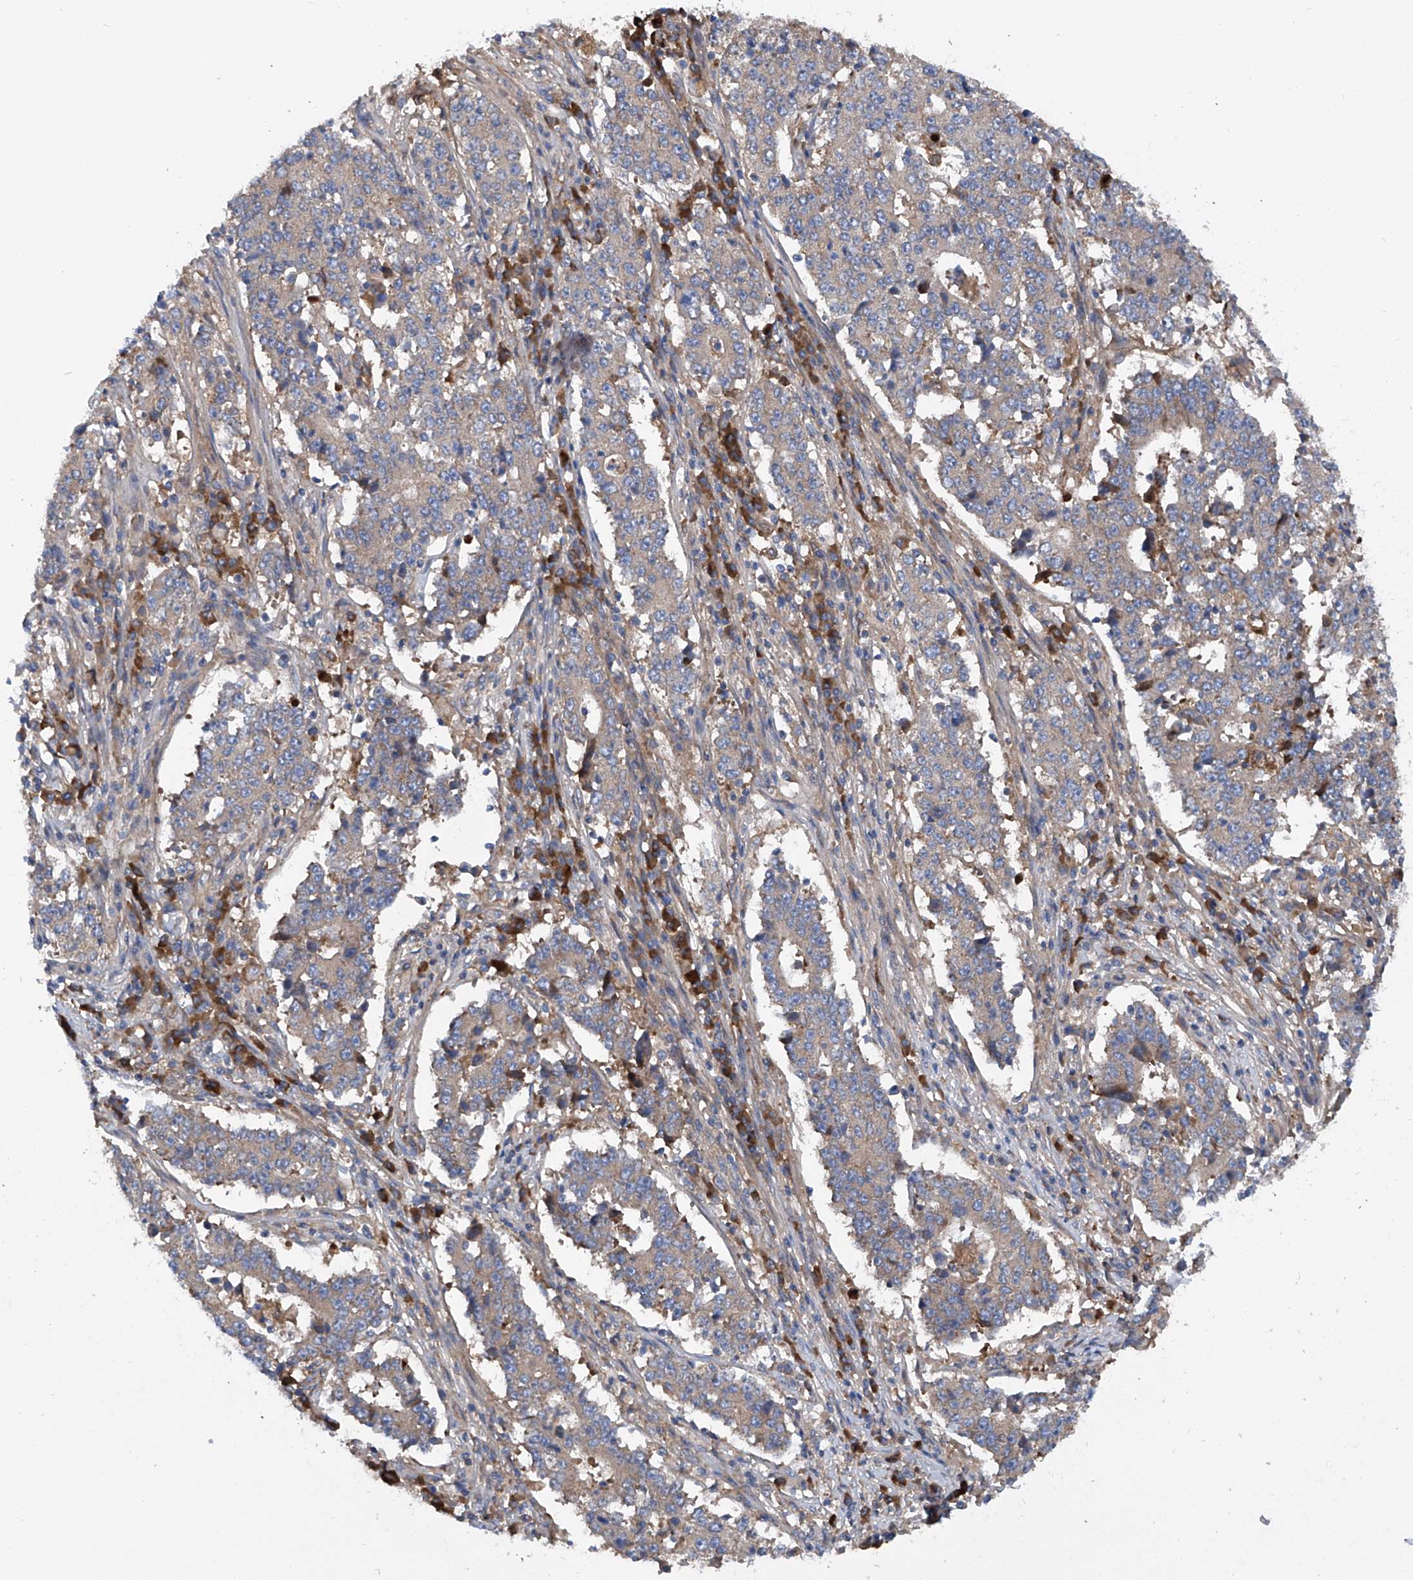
{"staining": {"intensity": "moderate", "quantity": "25%-75%", "location": "cytoplasmic/membranous"}, "tissue": "stomach cancer", "cell_type": "Tumor cells", "image_type": "cancer", "snomed": [{"axis": "morphology", "description": "Adenocarcinoma, NOS"}, {"axis": "topography", "description": "Stomach"}], "caption": "The histopathology image exhibits a brown stain indicating the presence of a protein in the cytoplasmic/membranous of tumor cells in stomach adenocarcinoma.", "gene": "ASCC3", "patient": {"sex": "male", "age": 59}}